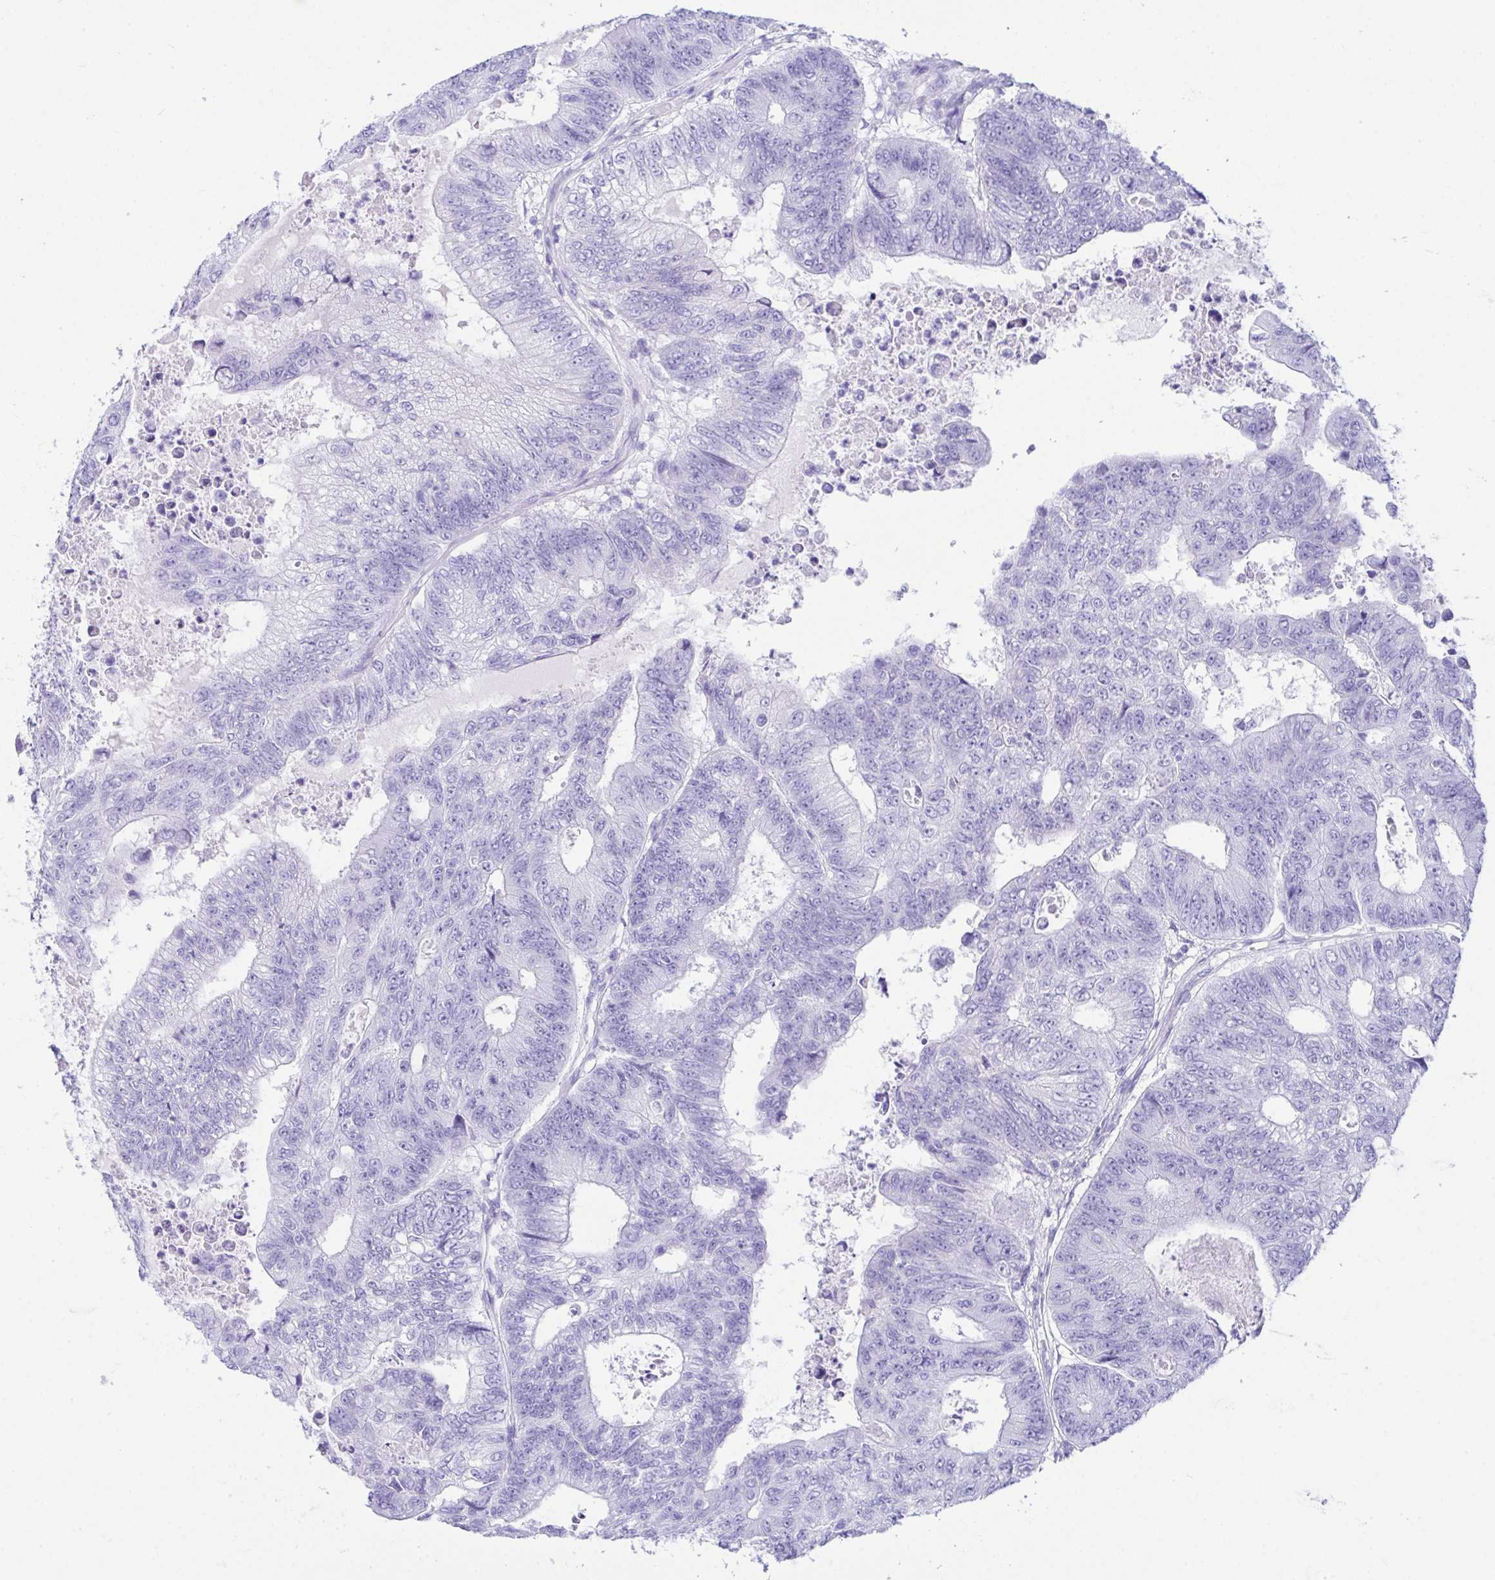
{"staining": {"intensity": "negative", "quantity": "none", "location": "none"}, "tissue": "colorectal cancer", "cell_type": "Tumor cells", "image_type": "cancer", "snomed": [{"axis": "morphology", "description": "Adenocarcinoma, NOS"}, {"axis": "topography", "description": "Colon"}], "caption": "This micrograph is of adenocarcinoma (colorectal) stained with immunohistochemistry (IHC) to label a protein in brown with the nuclei are counter-stained blue. There is no positivity in tumor cells.", "gene": "BEST4", "patient": {"sex": "female", "age": 48}}